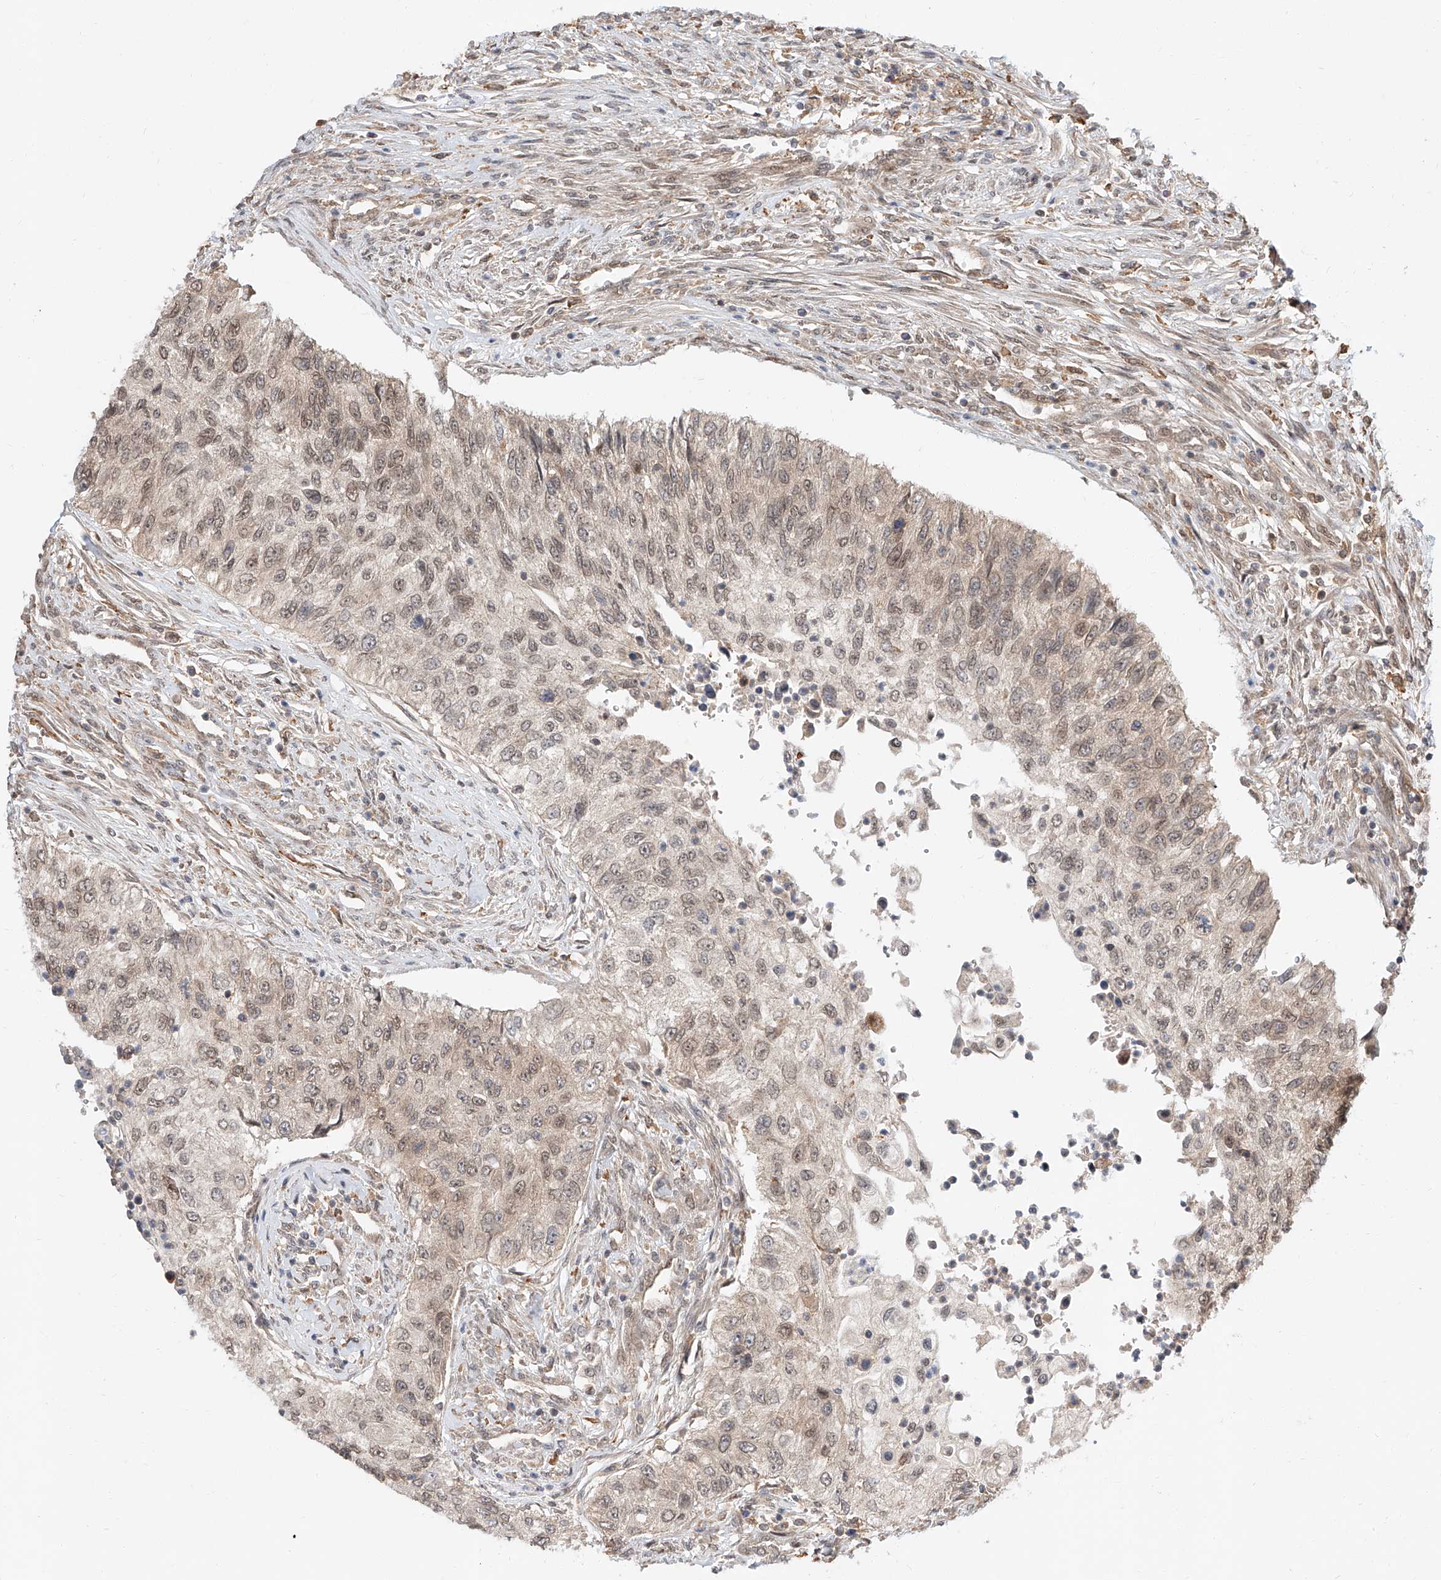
{"staining": {"intensity": "weak", "quantity": ">75%", "location": "nuclear"}, "tissue": "urothelial cancer", "cell_type": "Tumor cells", "image_type": "cancer", "snomed": [{"axis": "morphology", "description": "Urothelial carcinoma, High grade"}, {"axis": "topography", "description": "Urinary bladder"}], "caption": "Immunohistochemistry of high-grade urothelial carcinoma demonstrates low levels of weak nuclear positivity in approximately >75% of tumor cells.", "gene": "DIRAS3", "patient": {"sex": "female", "age": 60}}